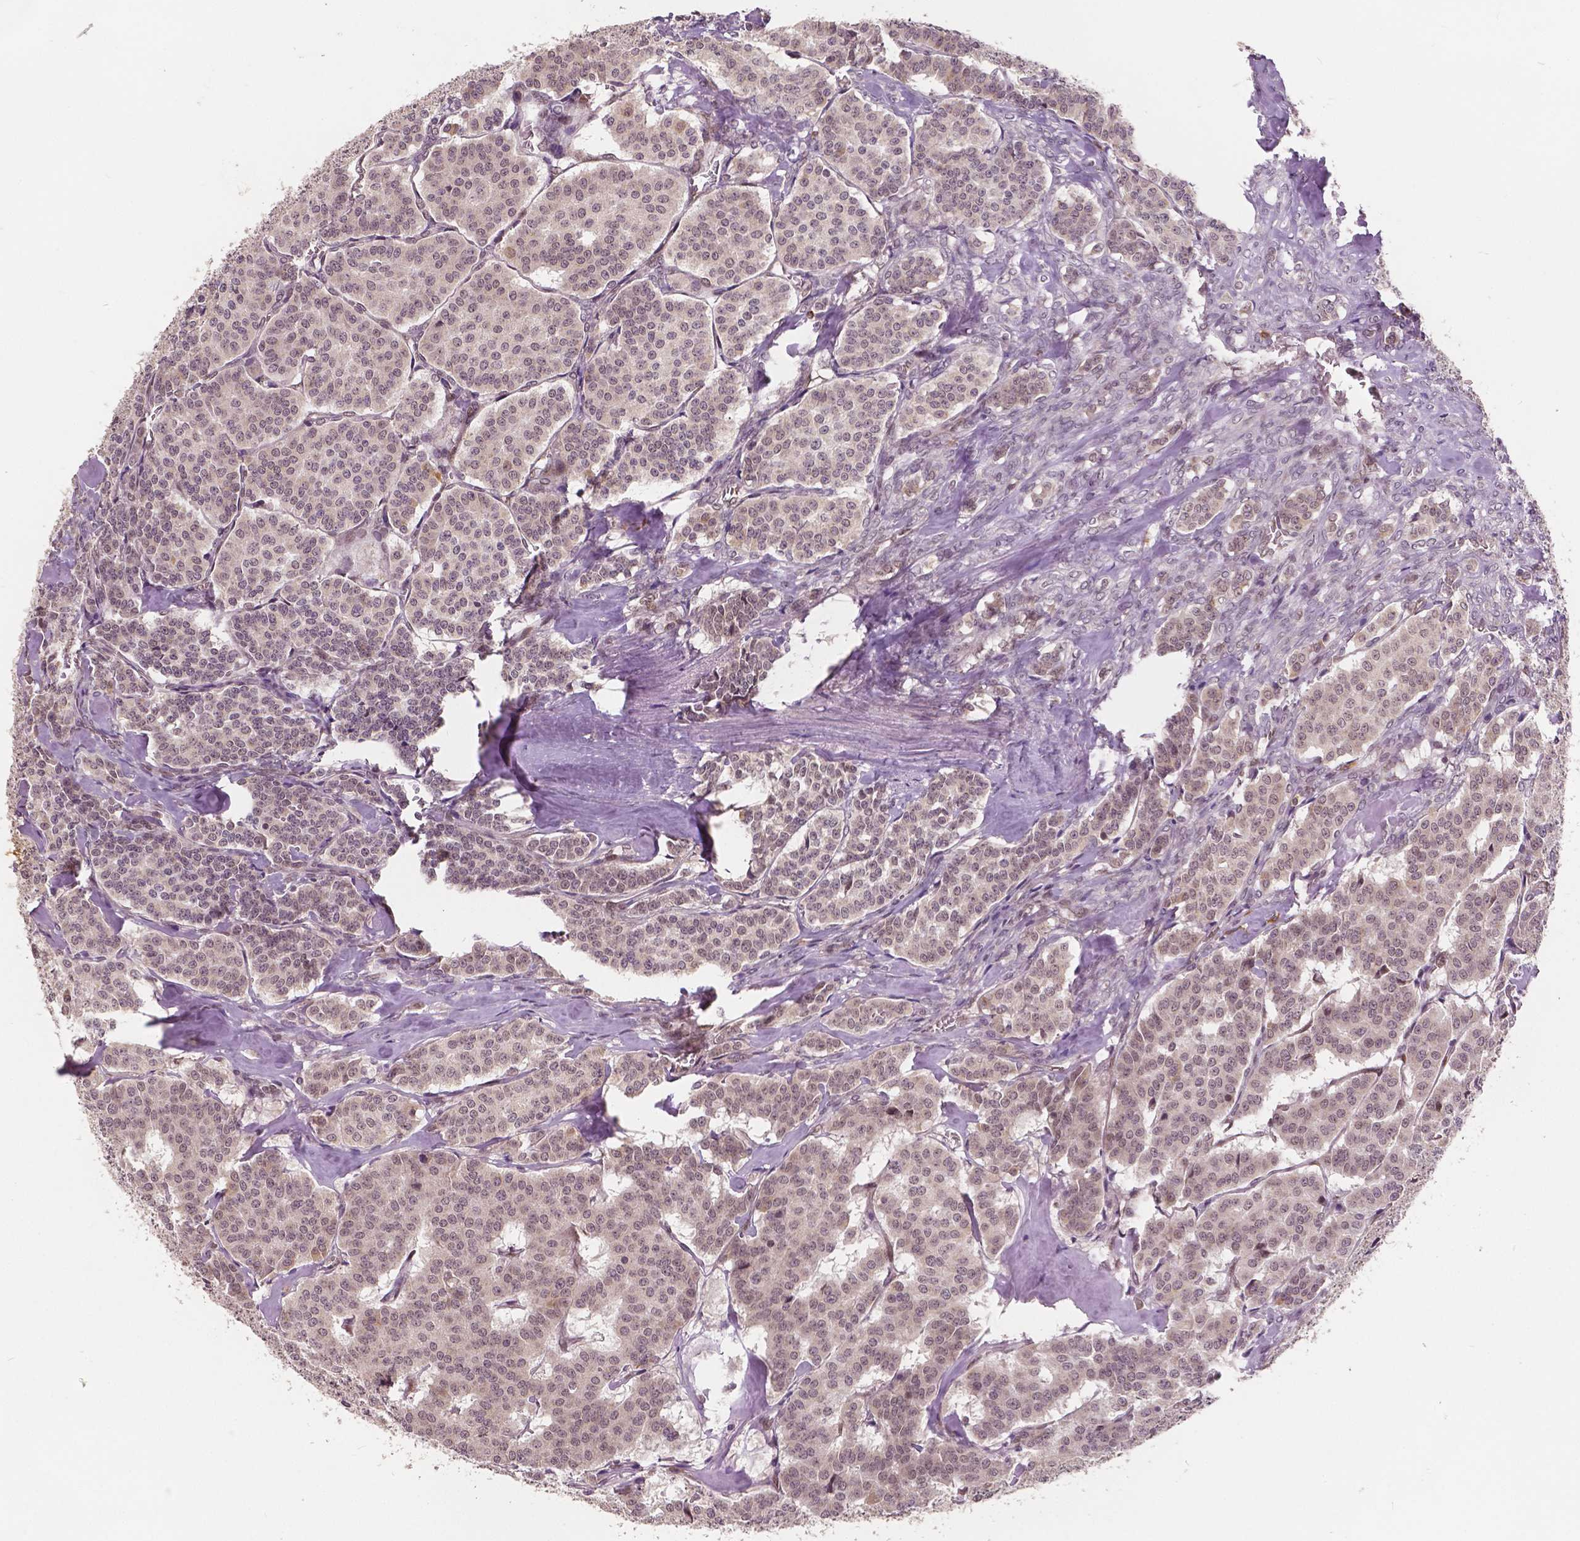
{"staining": {"intensity": "negative", "quantity": "none", "location": "none"}, "tissue": "carcinoid", "cell_type": "Tumor cells", "image_type": "cancer", "snomed": [{"axis": "morphology", "description": "Carcinoid, malignant, NOS"}, {"axis": "topography", "description": "Lung"}], "caption": "A micrograph of malignant carcinoid stained for a protein reveals no brown staining in tumor cells.", "gene": "HMBOX1", "patient": {"sex": "female", "age": 46}}